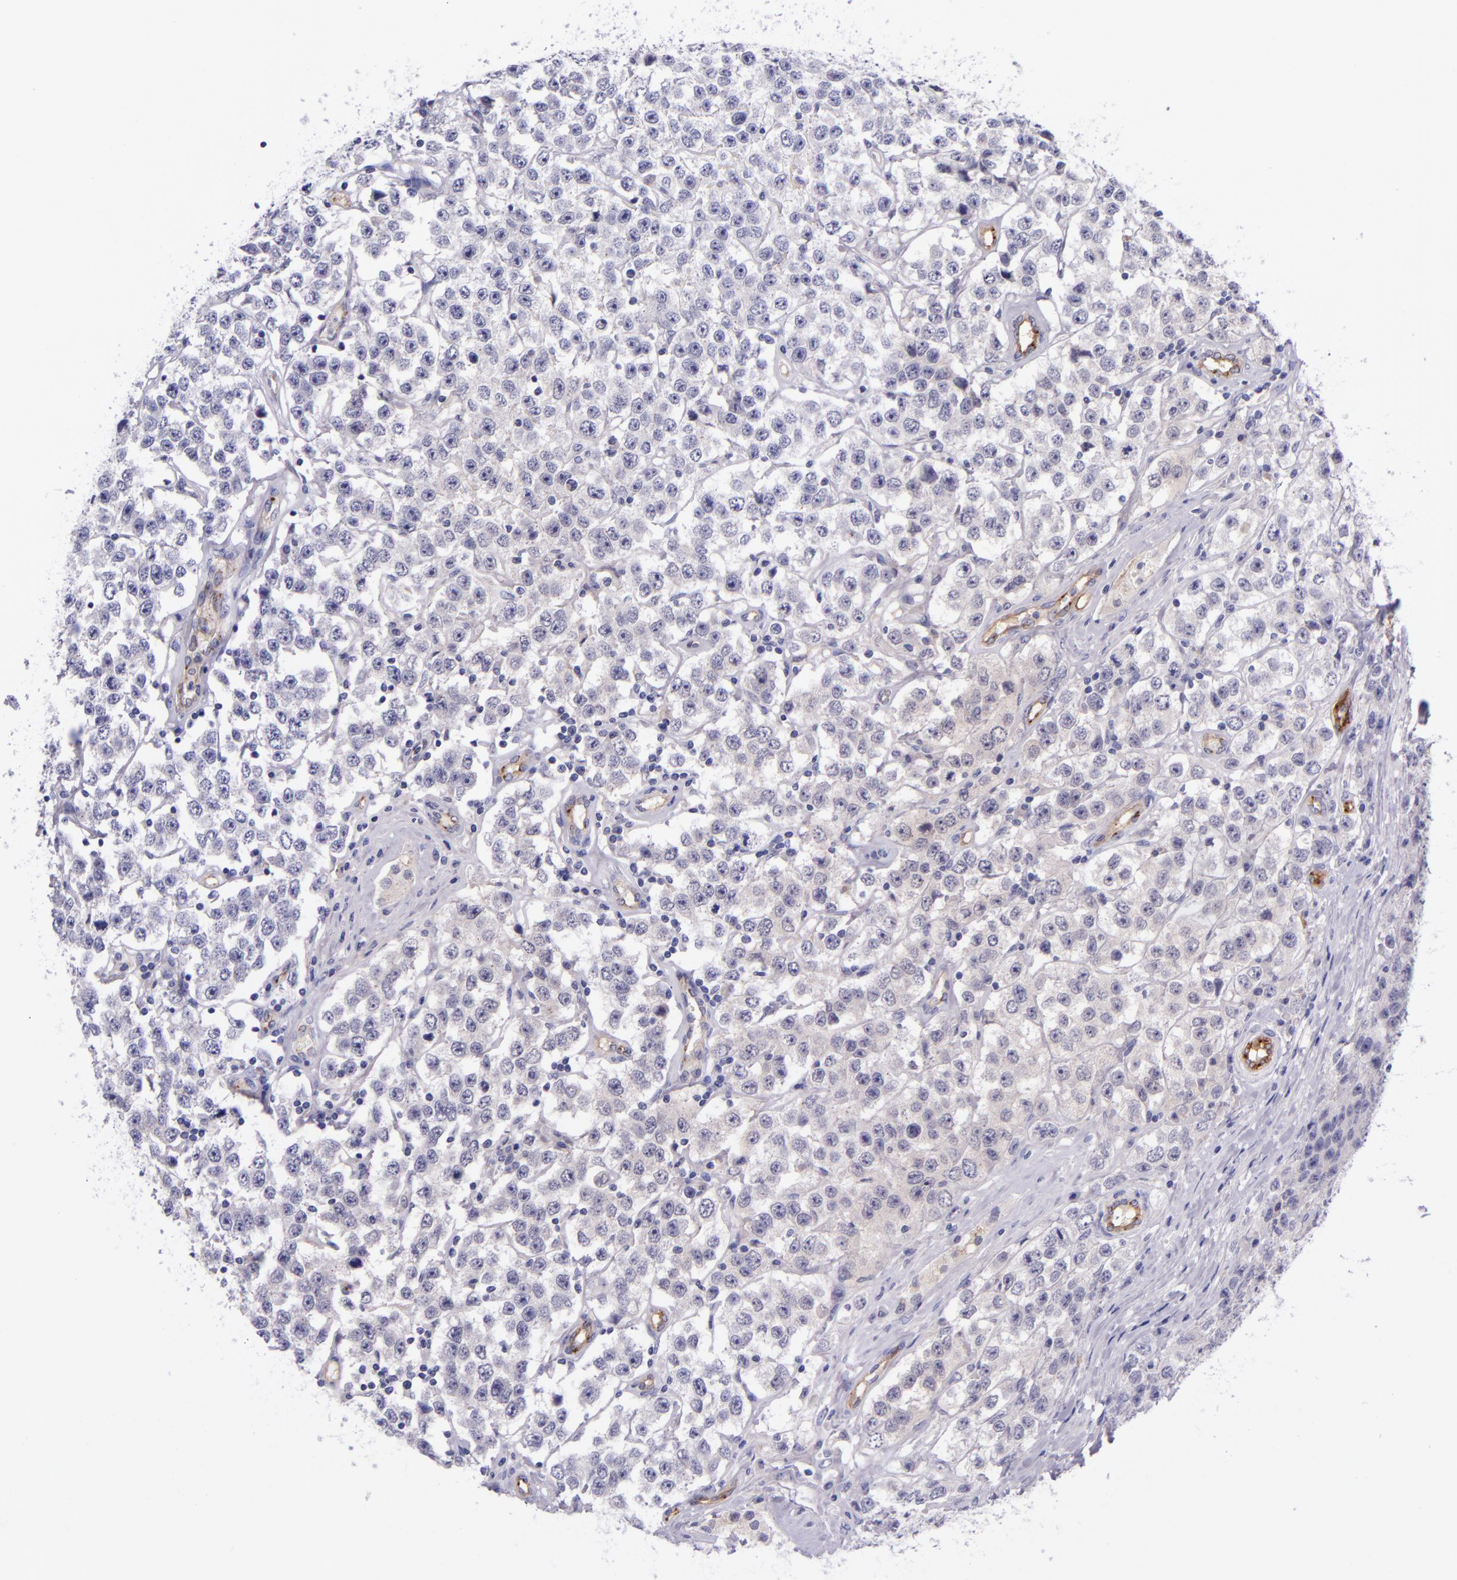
{"staining": {"intensity": "negative", "quantity": "none", "location": "none"}, "tissue": "testis cancer", "cell_type": "Tumor cells", "image_type": "cancer", "snomed": [{"axis": "morphology", "description": "Seminoma, NOS"}, {"axis": "topography", "description": "Testis"}], "caption": "Tumor cells show no significant expression in seminoma (testis).", "gene": "NOS3", "patient": {"sex": "male", "age": 52}}